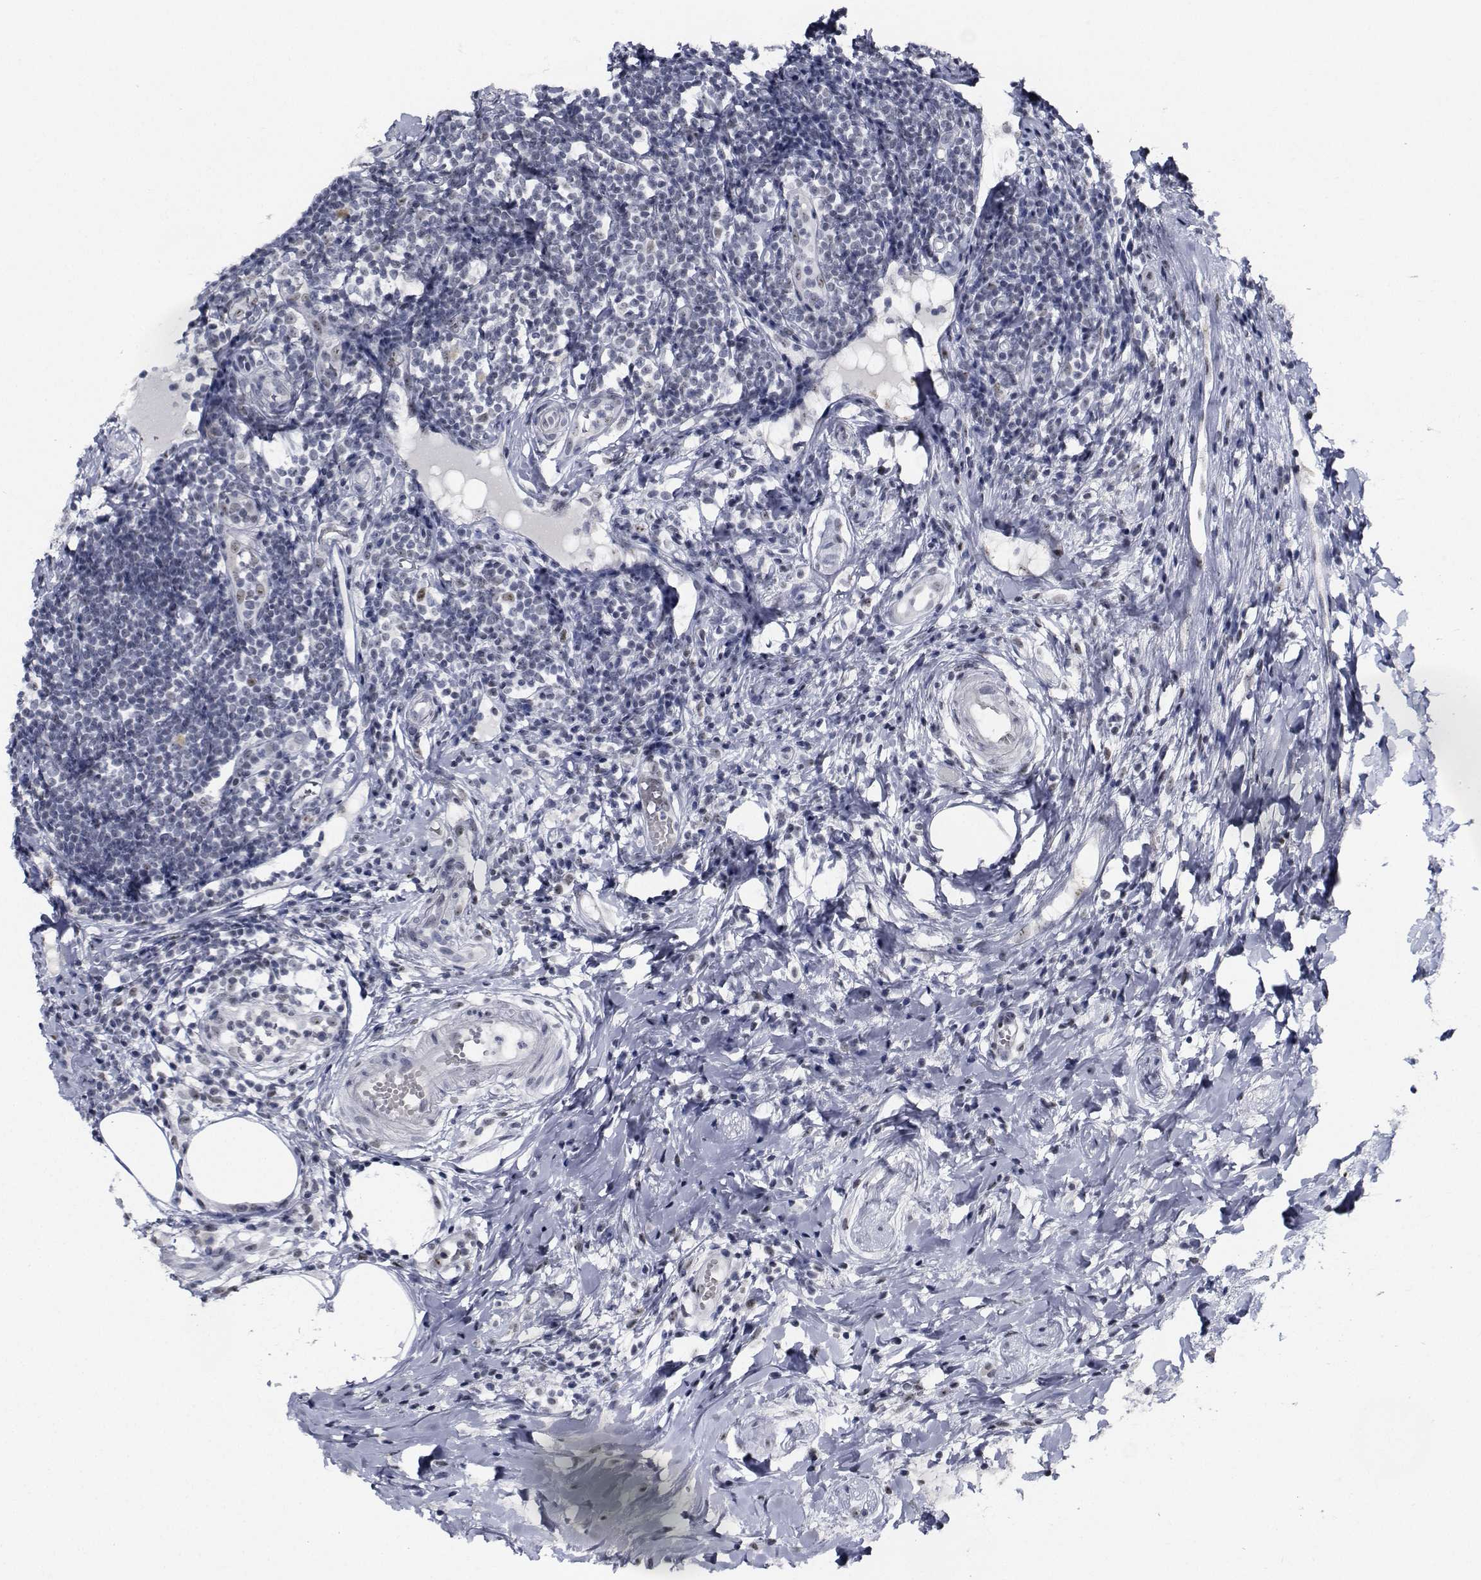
{"staining": {"intensity": "negative", "quantity": "none", "location": "none"}, "tissue": "appendix", "cell_type": "Glandular cells", "image_type": "normal", "snomed": [{"axis": "morphology", "description": "Normal tissue, NOS"}, {"axis": "morphology", "description": "Inflammation, NOS"}, {"axis": "topography", "description": "Appendix"}], "caption": "This is an IHC photomicrograph of unremarkable human appendix. There is no expression in glandular cells.", "gene": "NVL", "patient": {"sex": "male", "age": 16}}